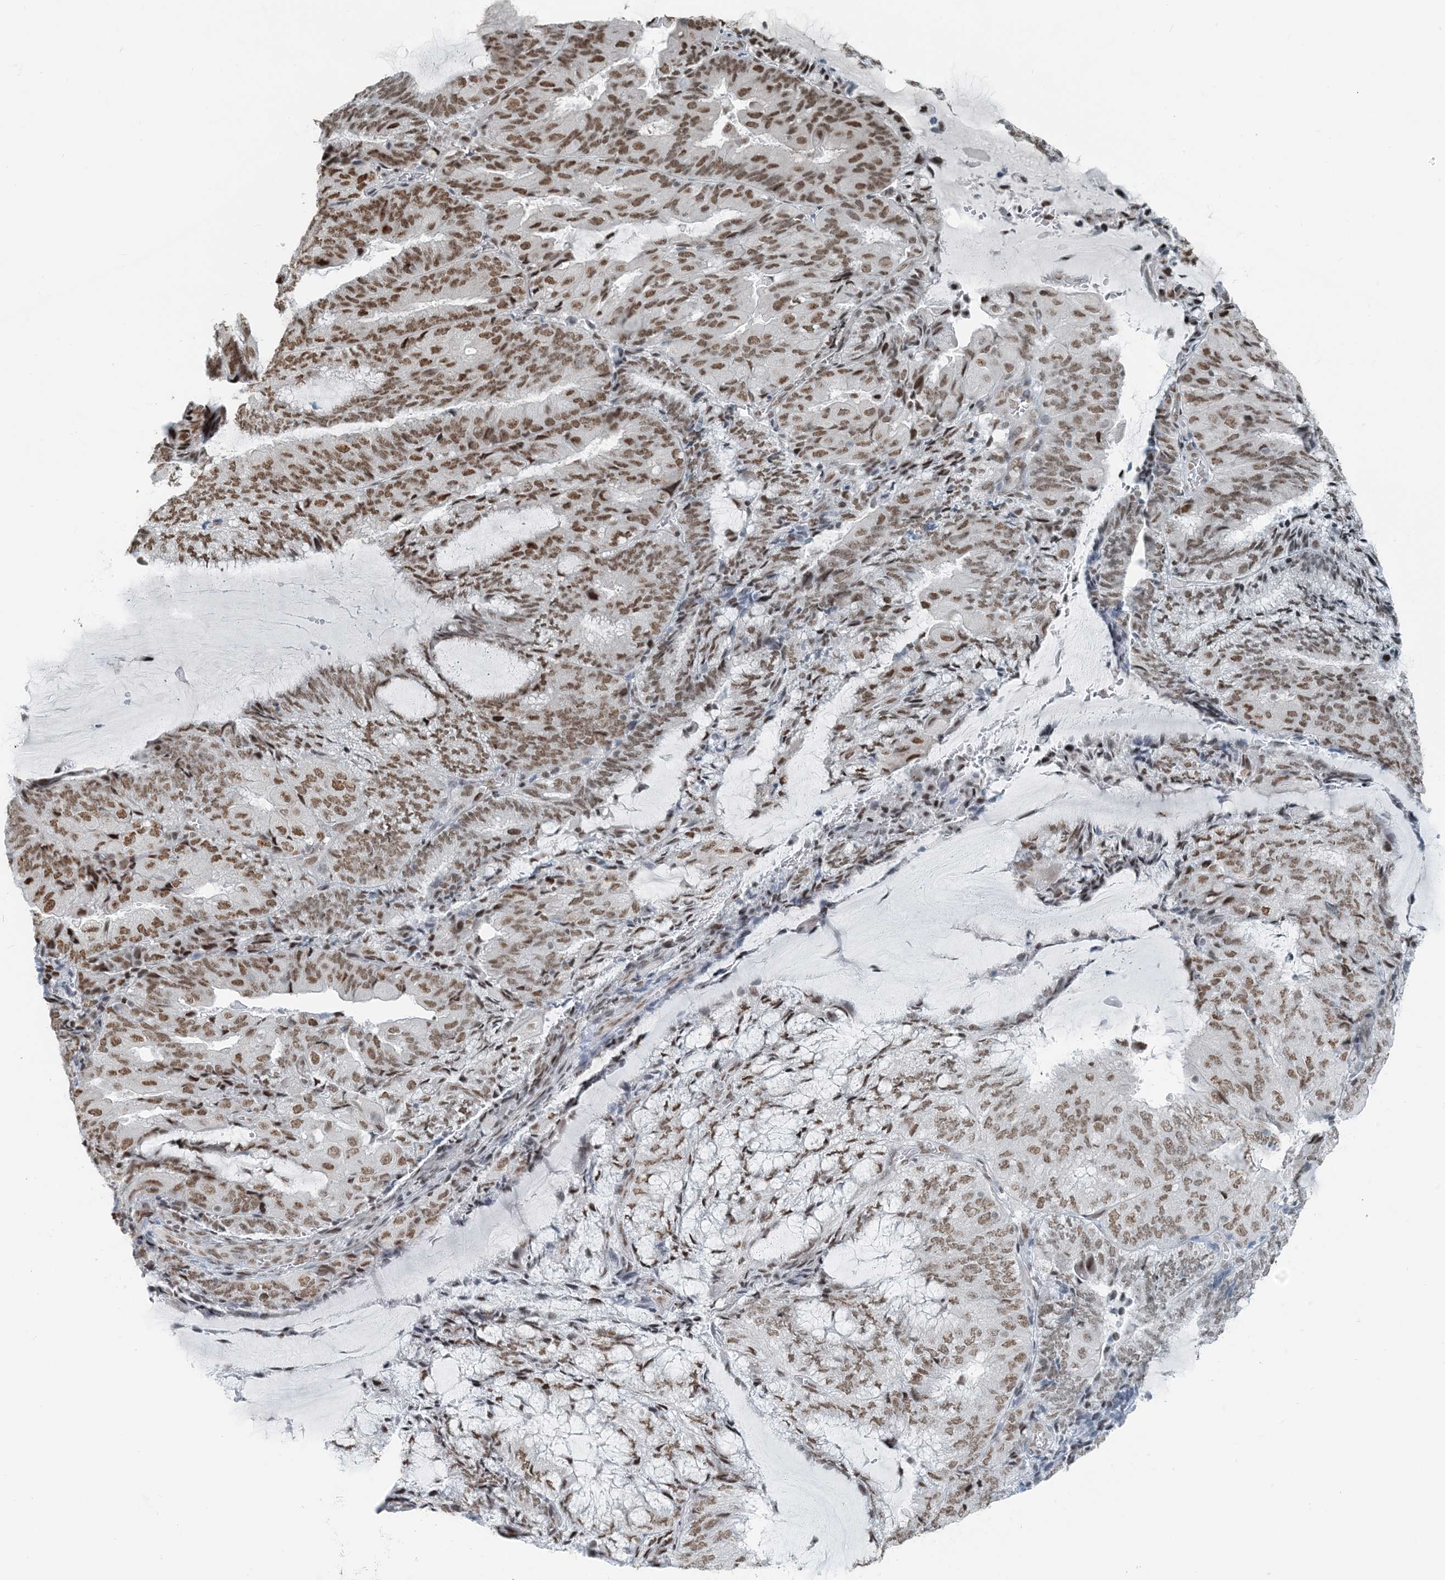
{"staining": {"intensity": "moderate", "quantity": ">75%", "location": "nuclear"}, "tissue": "endometrial cancer", "cell_type": "Tumor cells", "image_type": "cancer", "snomed": [{"axis": "morphology", "description": "Adenocarcinoma, NOS"}, {"axis": "topography", "description": "Endometrium"}], "caption": "Protein staining of endometrial adenocarcinoma tissue demonstrates moderate nuclear positivity in approximately >75% of tumor cells.", "gene": "ZNF500", "patient": {"sex": "female", "age": 81}}